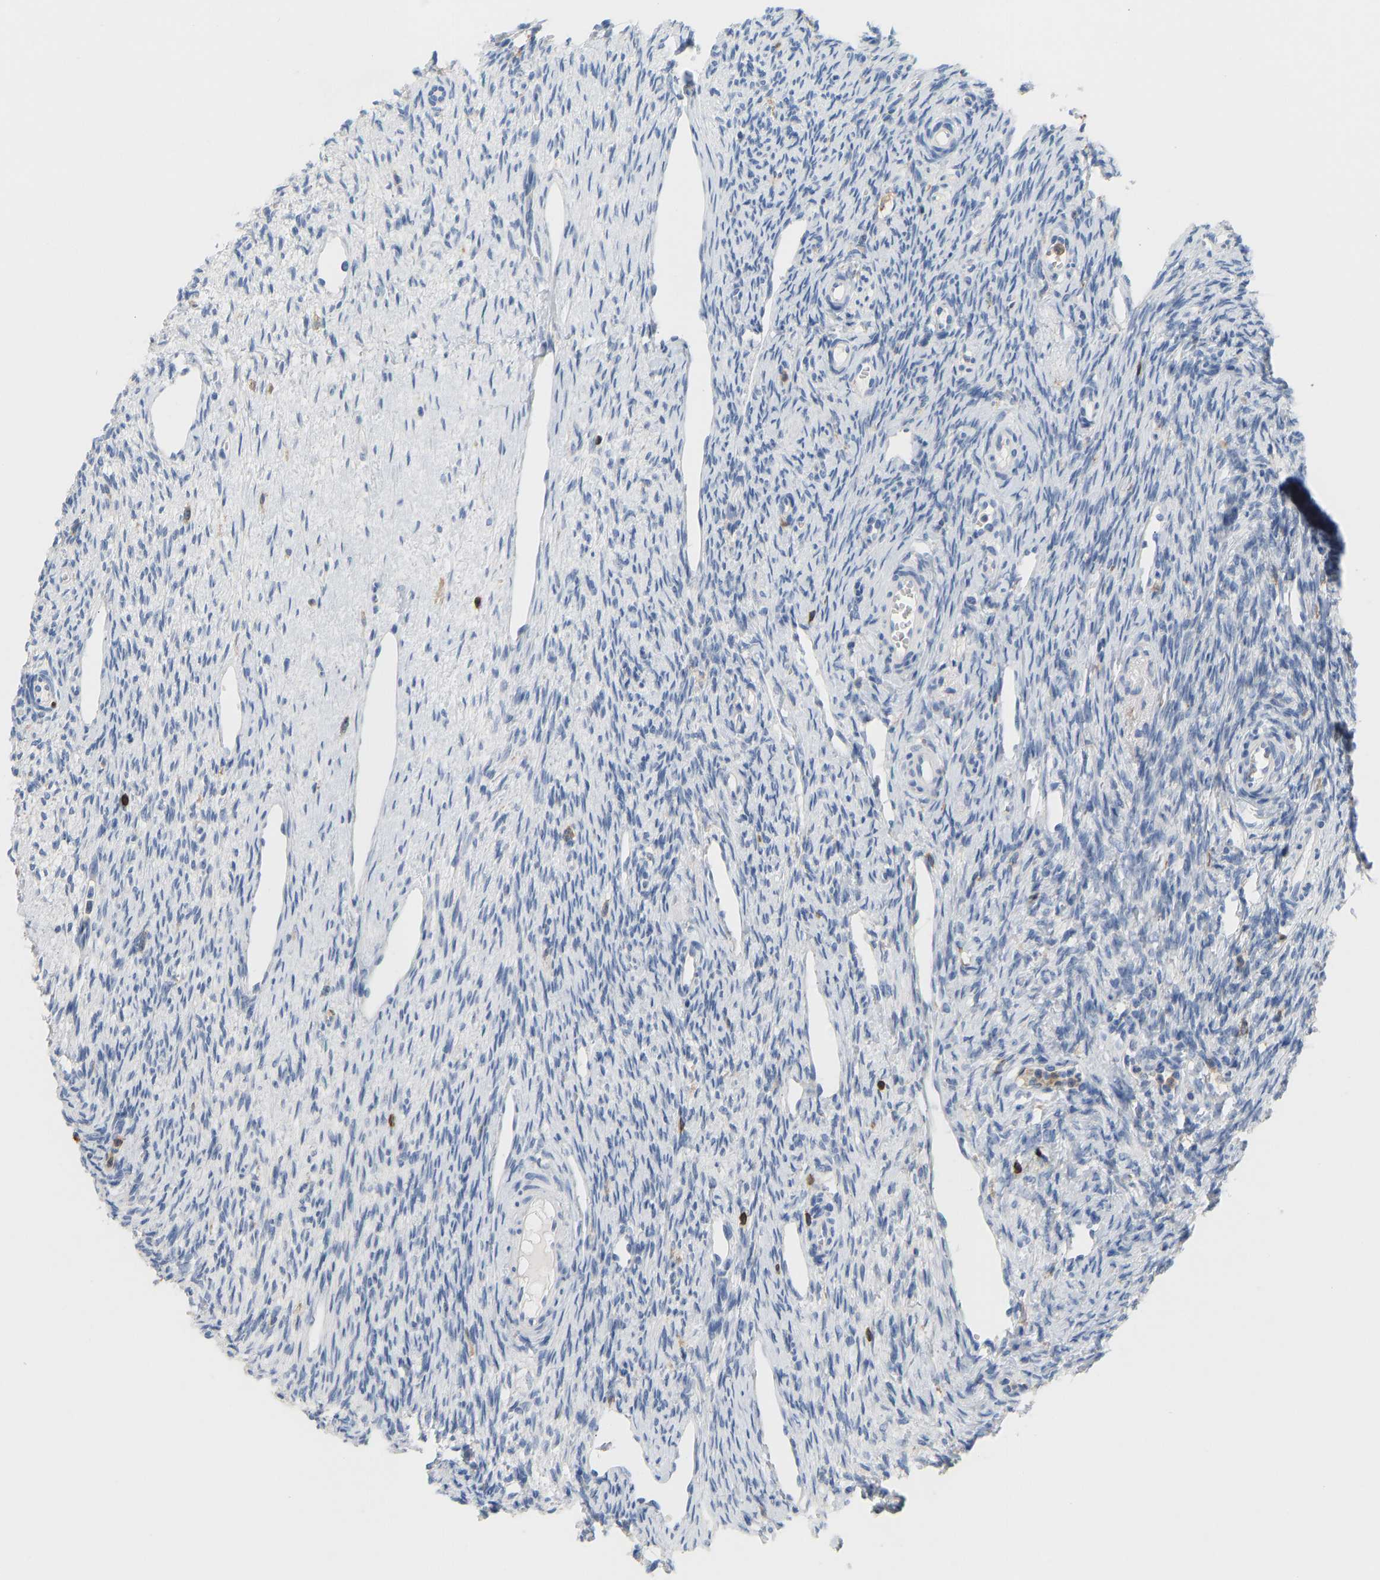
{"staining": {"intensity": "weak", "quantity": "<25%", "location": "cytoplasmic/membranous"}, "tissue": "ovary", "cell_type": "Follicle cells", "image_type": "normal", "snomed": [{"axis": "morphology", "description": "Normal tissue, NOS"}, {"axis": "topography", "description": "Ovary"}], "caption": "This is a image of immunohistochemistry (IHC) staining of unremarkable ovary, which shows no expression in follicle cells. (DAB IHC with hematoxylin counter stain).", "gene": "EVL", "patient": {"sex": "female", "age": 33}}